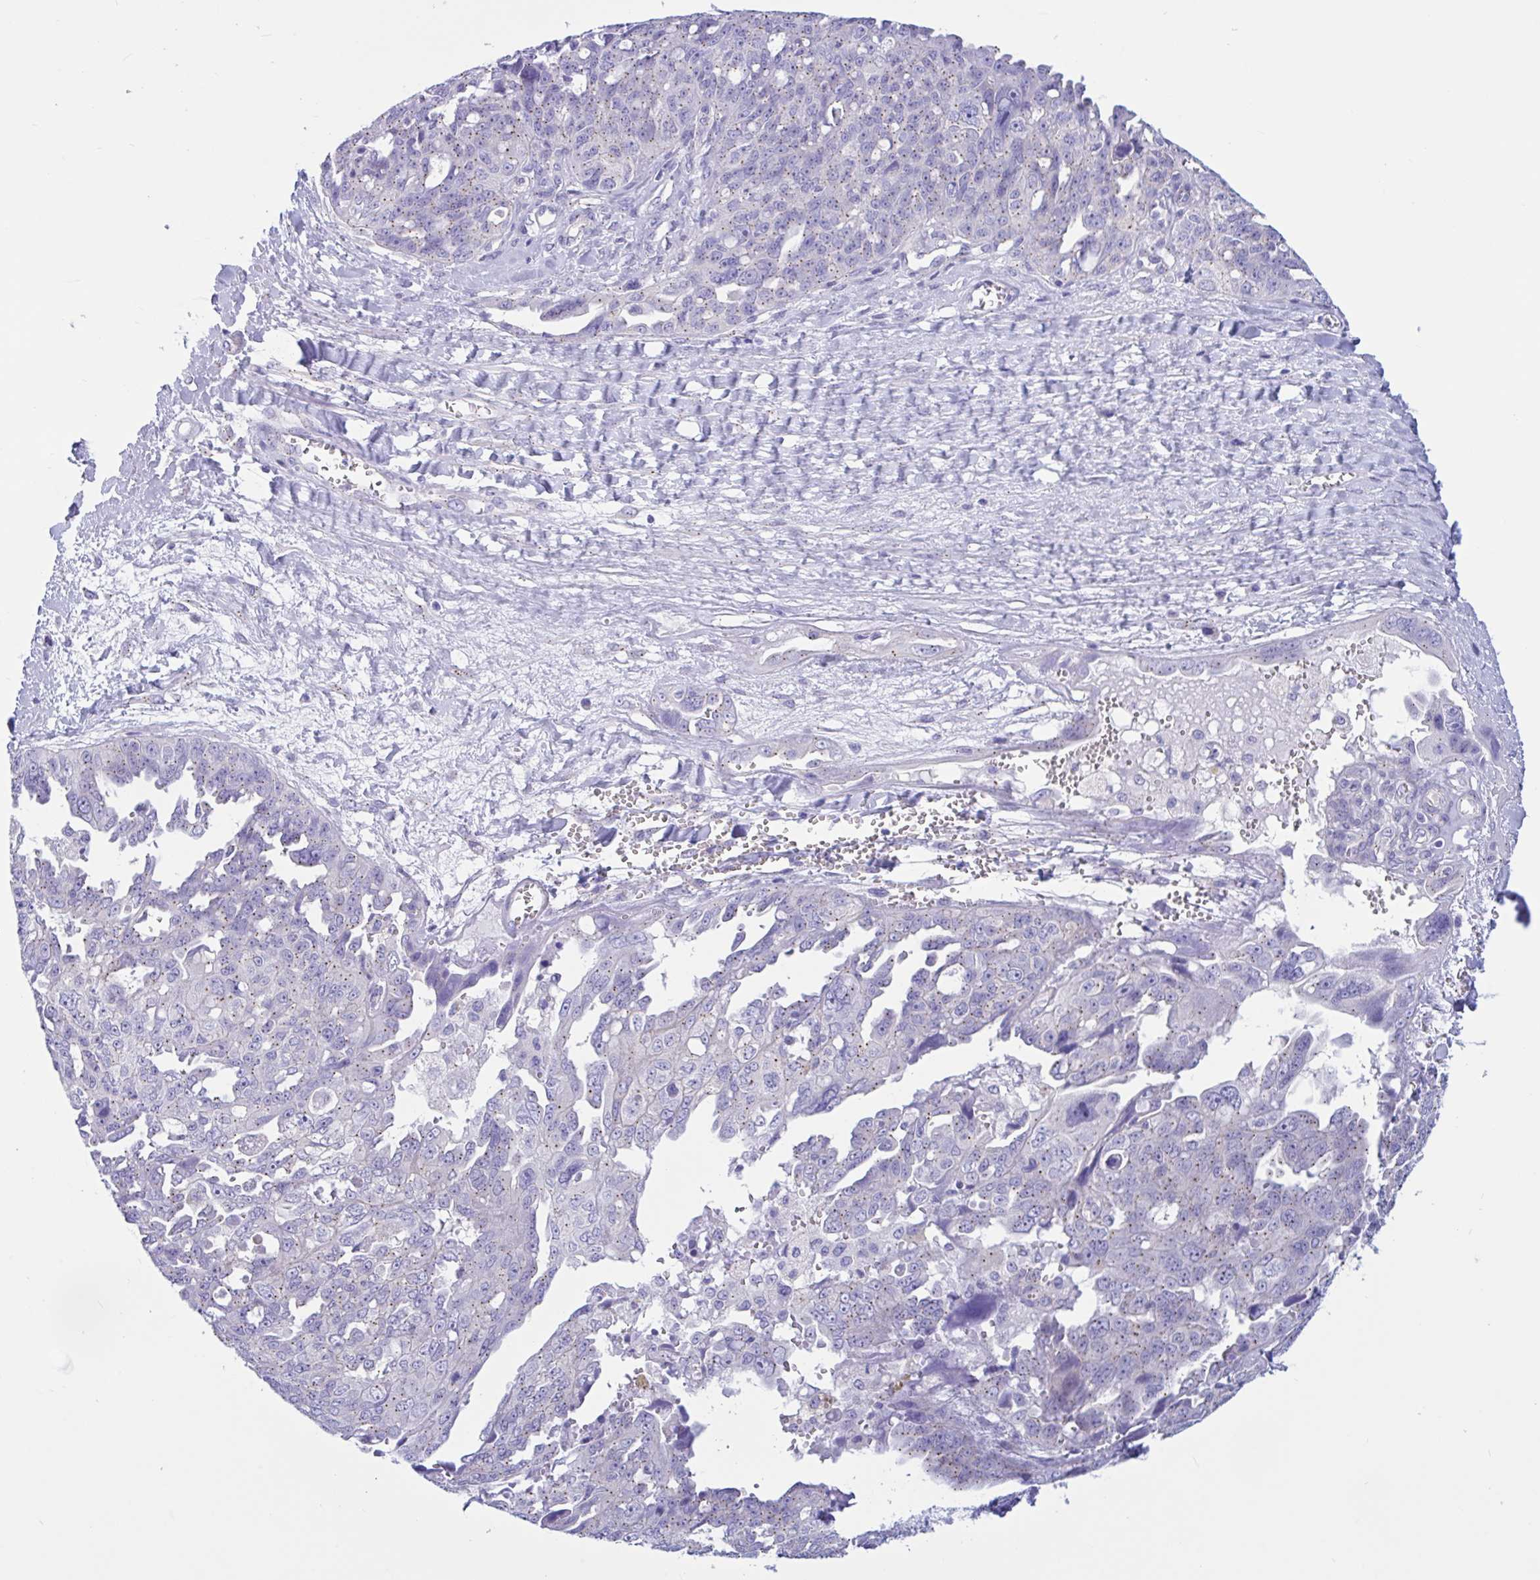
{"staining": {"intensity": "weak", "quantity": "25%-75%", "location": "cytoplasmic/membranous"}, "tissue": "ovarian cancer", "cell_type": "Tumor cells", "image_type": "cancer", "snomed": [{"axis": "morphology", "description": "Carcinoma, endometroid"}, {"axis": "topography", "description": "Ovary"}], "caption": "High-magnification brightfield microscopy of ovarian endometroid carcinoma stained with DAB (3,3'-diaminobenzidine) (brown) and counterstained with hematoxylin (blue). tumor cells exhibit weak cytoplasmic/membranous expression is appreciated in approximately25%-75% of cells. (DAB IHC with brightfield microscopy, high magnification).", "gene": "RNASE3", "patient": {"sex": "female", "age": 70}}